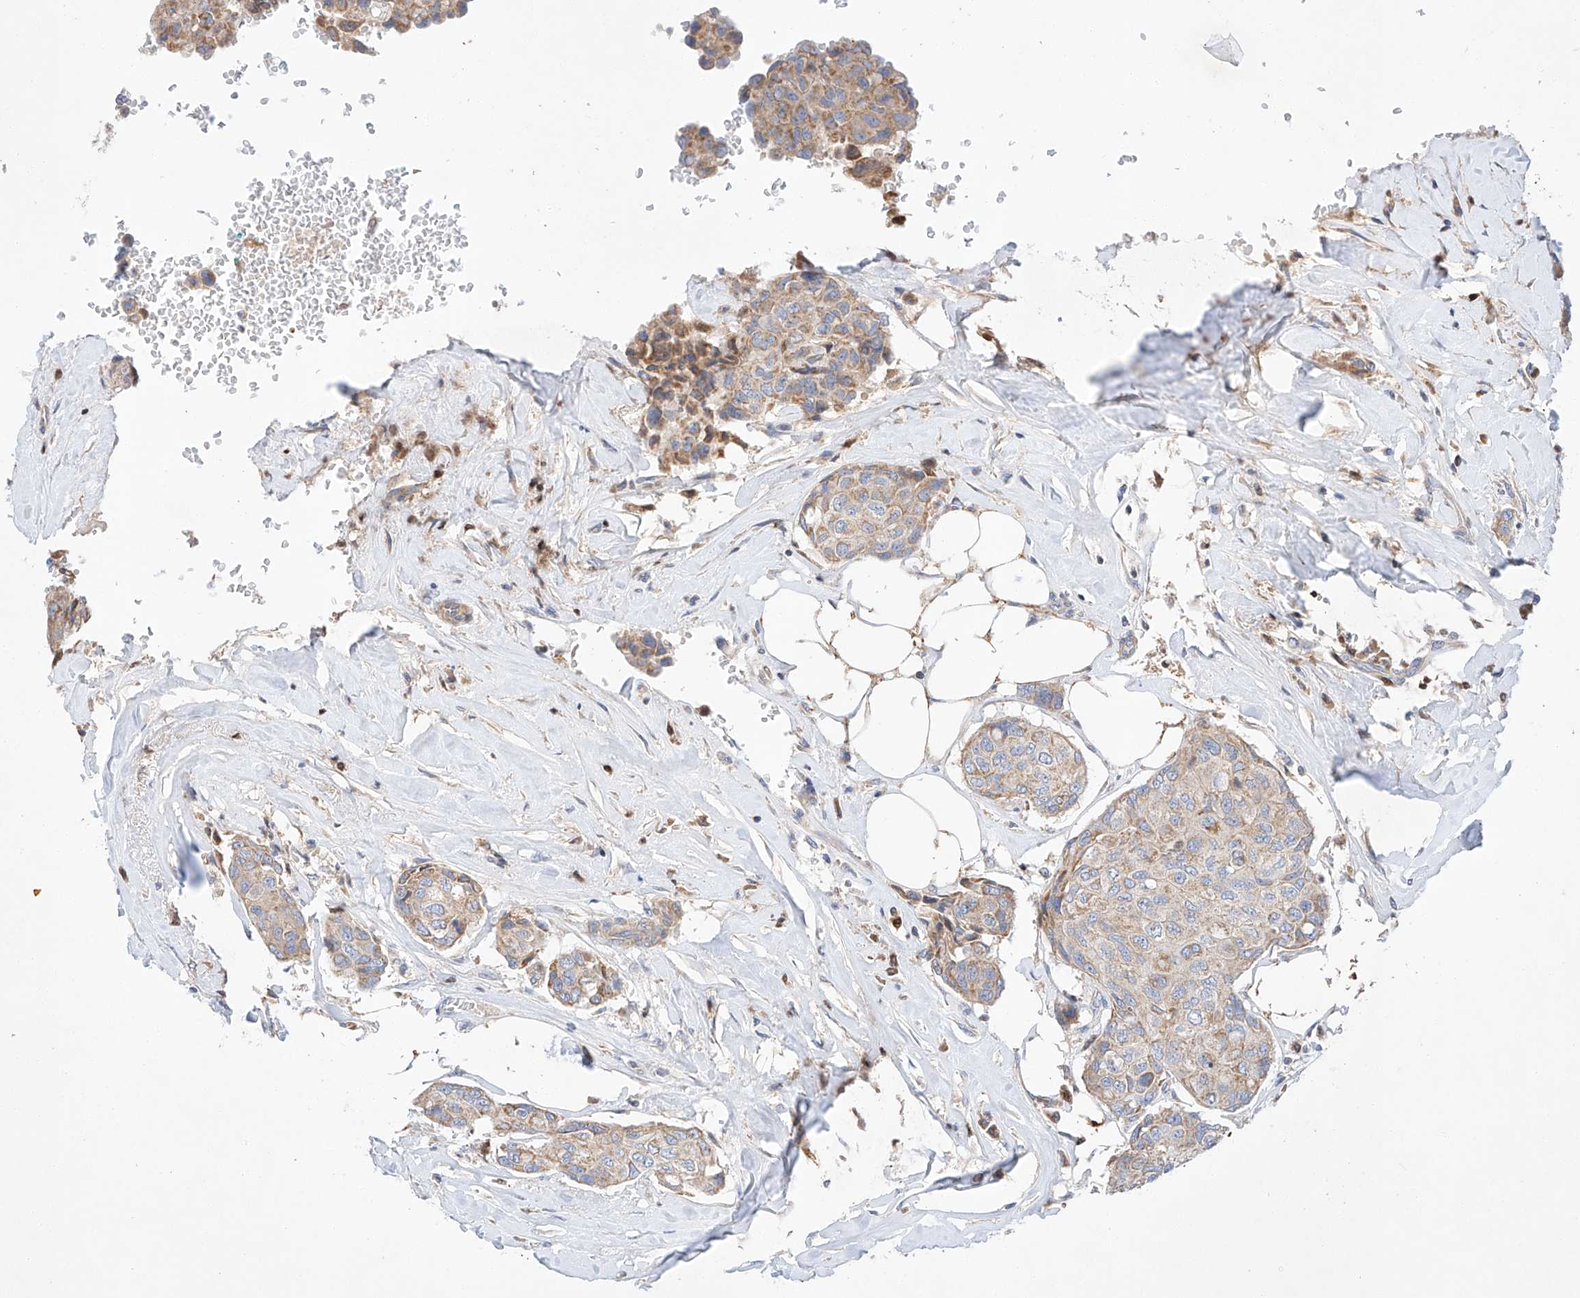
{"staining": {"intensity": "weak", "quantity": ">75%", "location": "cytoplasmic/membranous"}, "tissue": "breast cancer", "cell_type": "Tumor cells", "image_type": "cancer", "snomed": [{"axis": "morphology", "description": "Duct carcinoma"}, {"axis": "topography", "description": "Breast"}], "caption": "A histopathology image of human breast cancer stained for a protein exhibits weak cytoplasmic/membranous brown staining in tumor cells.", "gene": "C6orf118", "patient": {"sex": "female", "age": 80}}